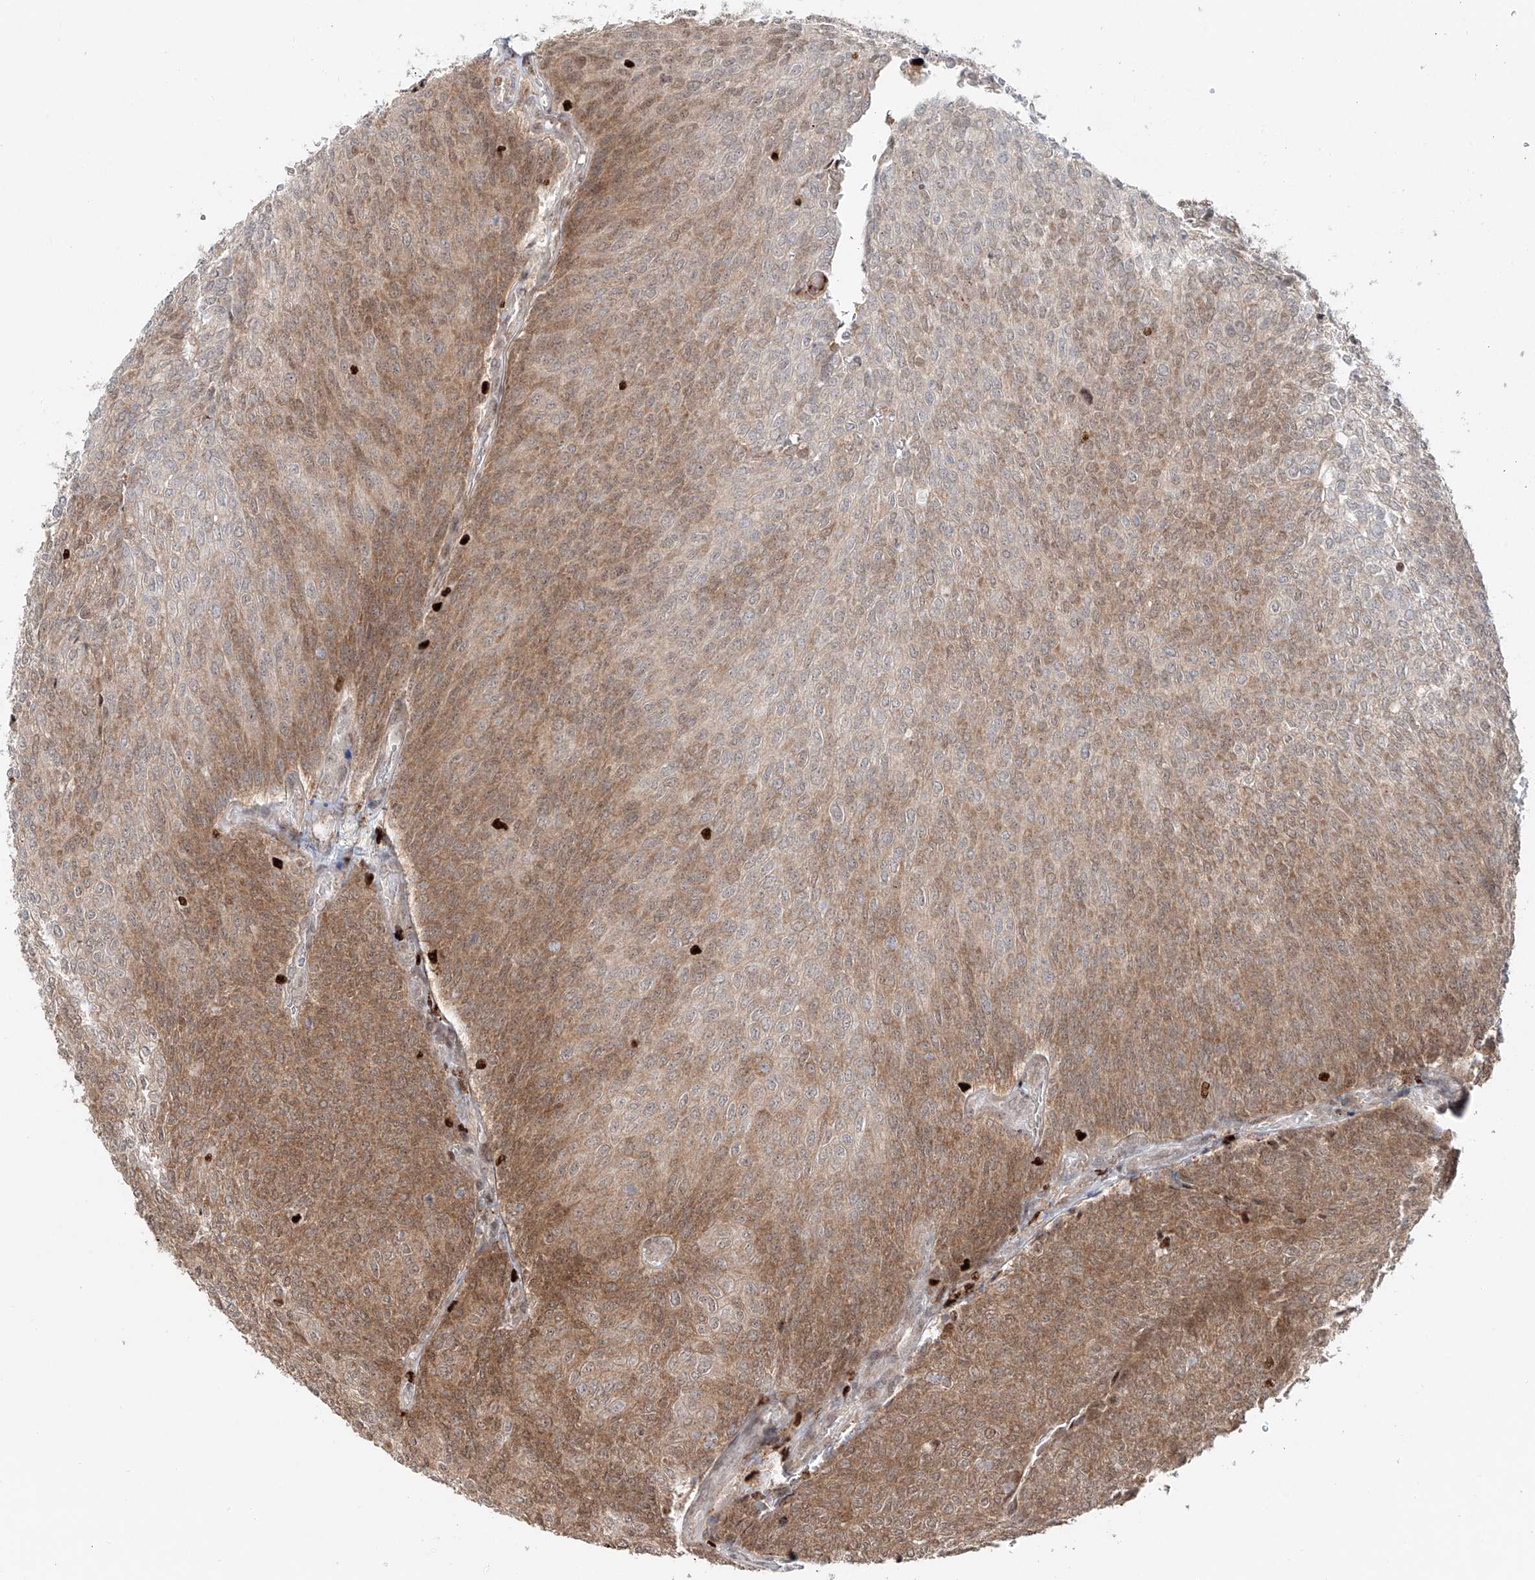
{"staining": {"intensity": "moderate", "quantity": "25%-75%", "location": "cytoplasmic/membranous,nuclear"}, "tissue": "urothelial cancer", "cell_type": "Tumor cells", "image_type": "cancer", "snomed": [{"axis": "morphology", "description": "Urothelial carcinoma, Low grade"}, {"axis": "topography", "description": "Urinary bladder"}], "caption": "A photomicrograph of urothelial cancer stained for a protein displays moderate cytoplasmic/membranous and nuclear brown staining in tumor cells. Using DAB (3,3'-diaminobenzidine) (brown) and hematoxylin (blue) stains, captured at high magnification using brightfield microscopy.", "gene": "DZIP1L", "patient": {"sex": "female", "age": 79}}